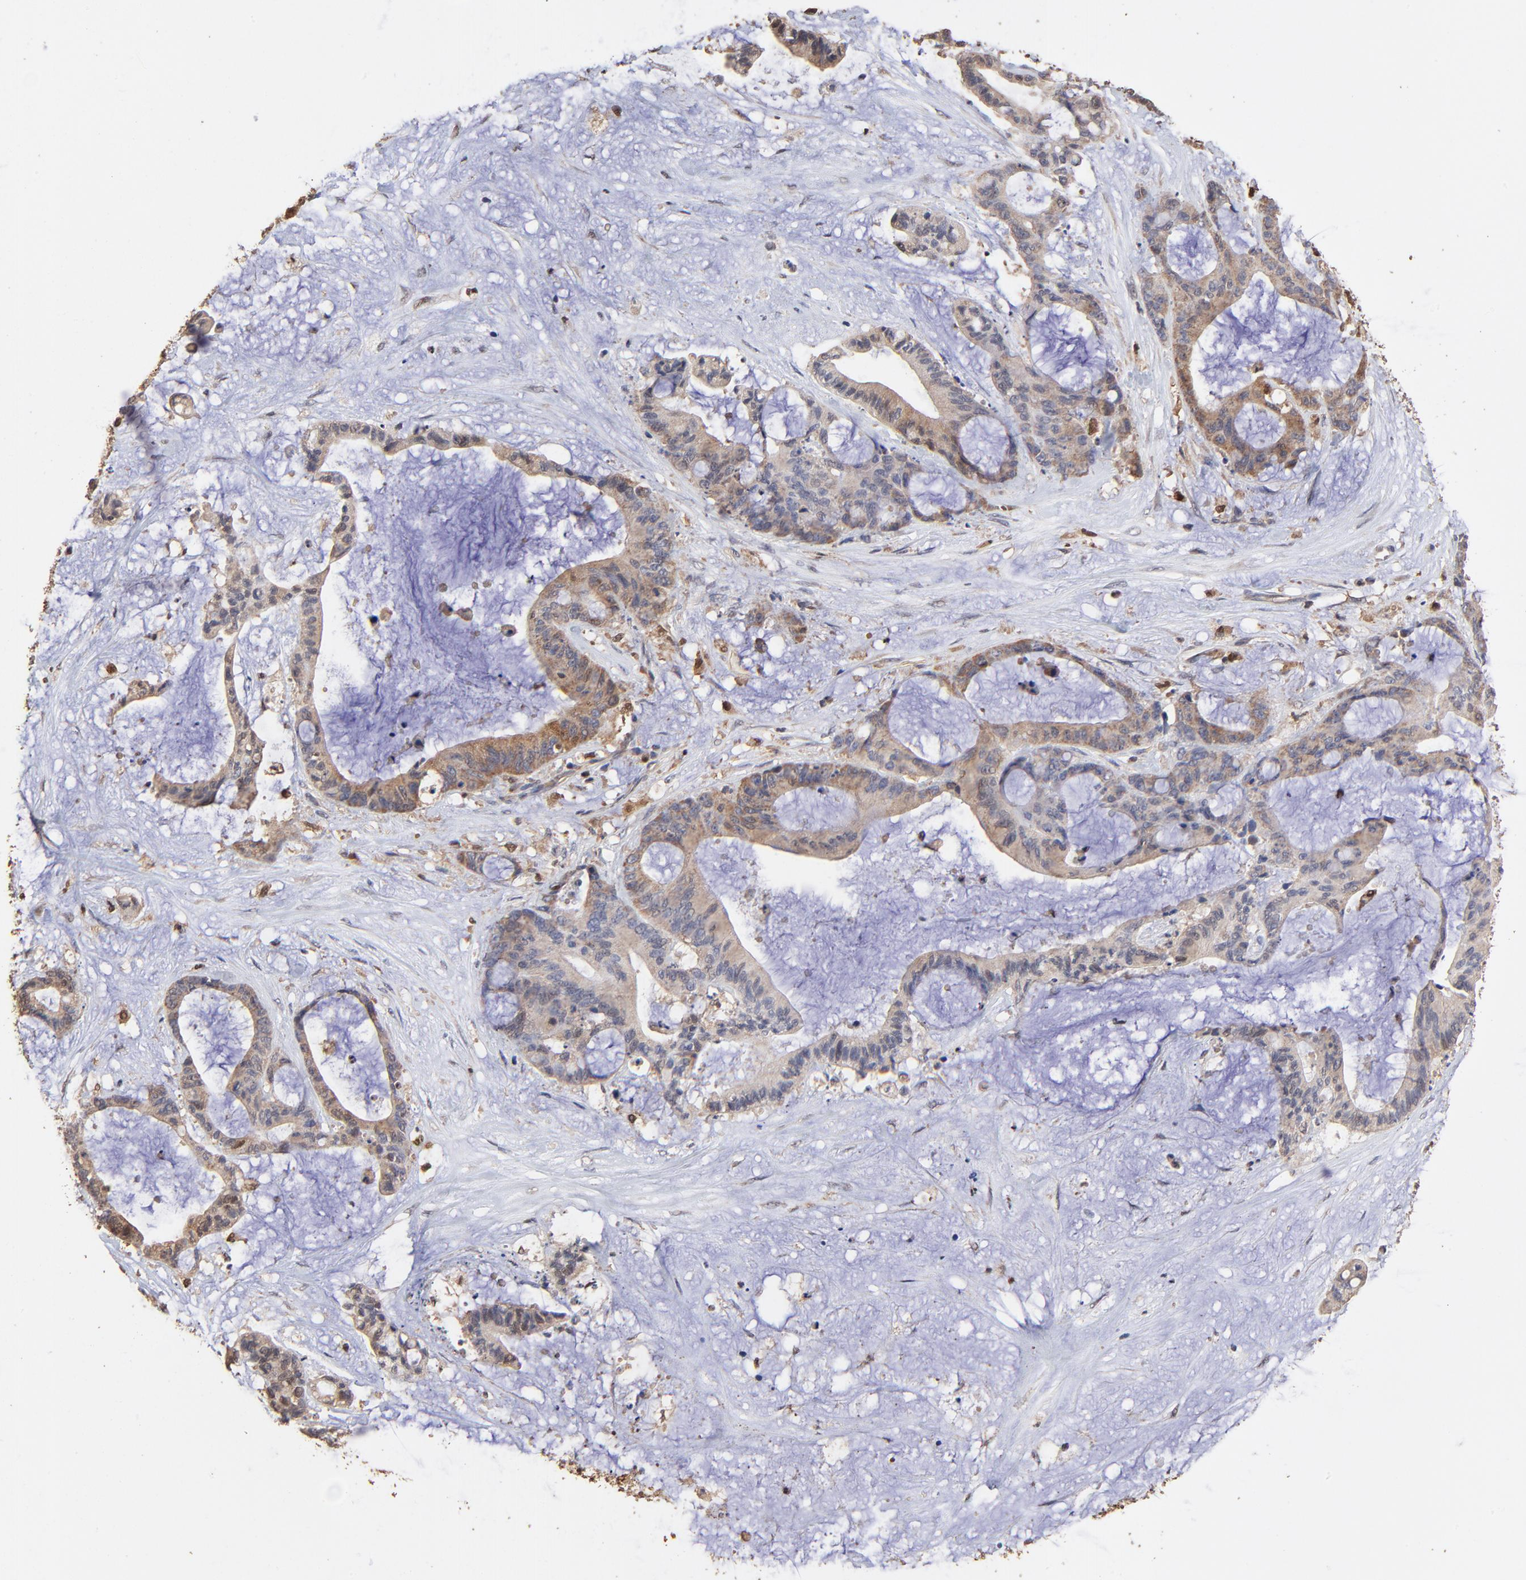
{"staining": {"intensity": "weak", "quantity": ">75%", "location": "cytoplasmic/membranous"}, "tissue": "liver cancer", "cell_type": "Tumor cells", "image_type": "cancer", "snomed": [{"axis": "morphology", "description": "Cholangiocarcinoma"}, {"axis": "topography", "description": "Liver"}], "caption": "Immunohistochemistry (IHC) photomicrograph of cholangiocarcinoma (liver) stained for a protein (brown), which displays low levels of weak cytoplasmic/membranous positivity in about >75% of tumor cells.", "gene": "CASP1", "patient": {"sex": "female", "age": 73}}